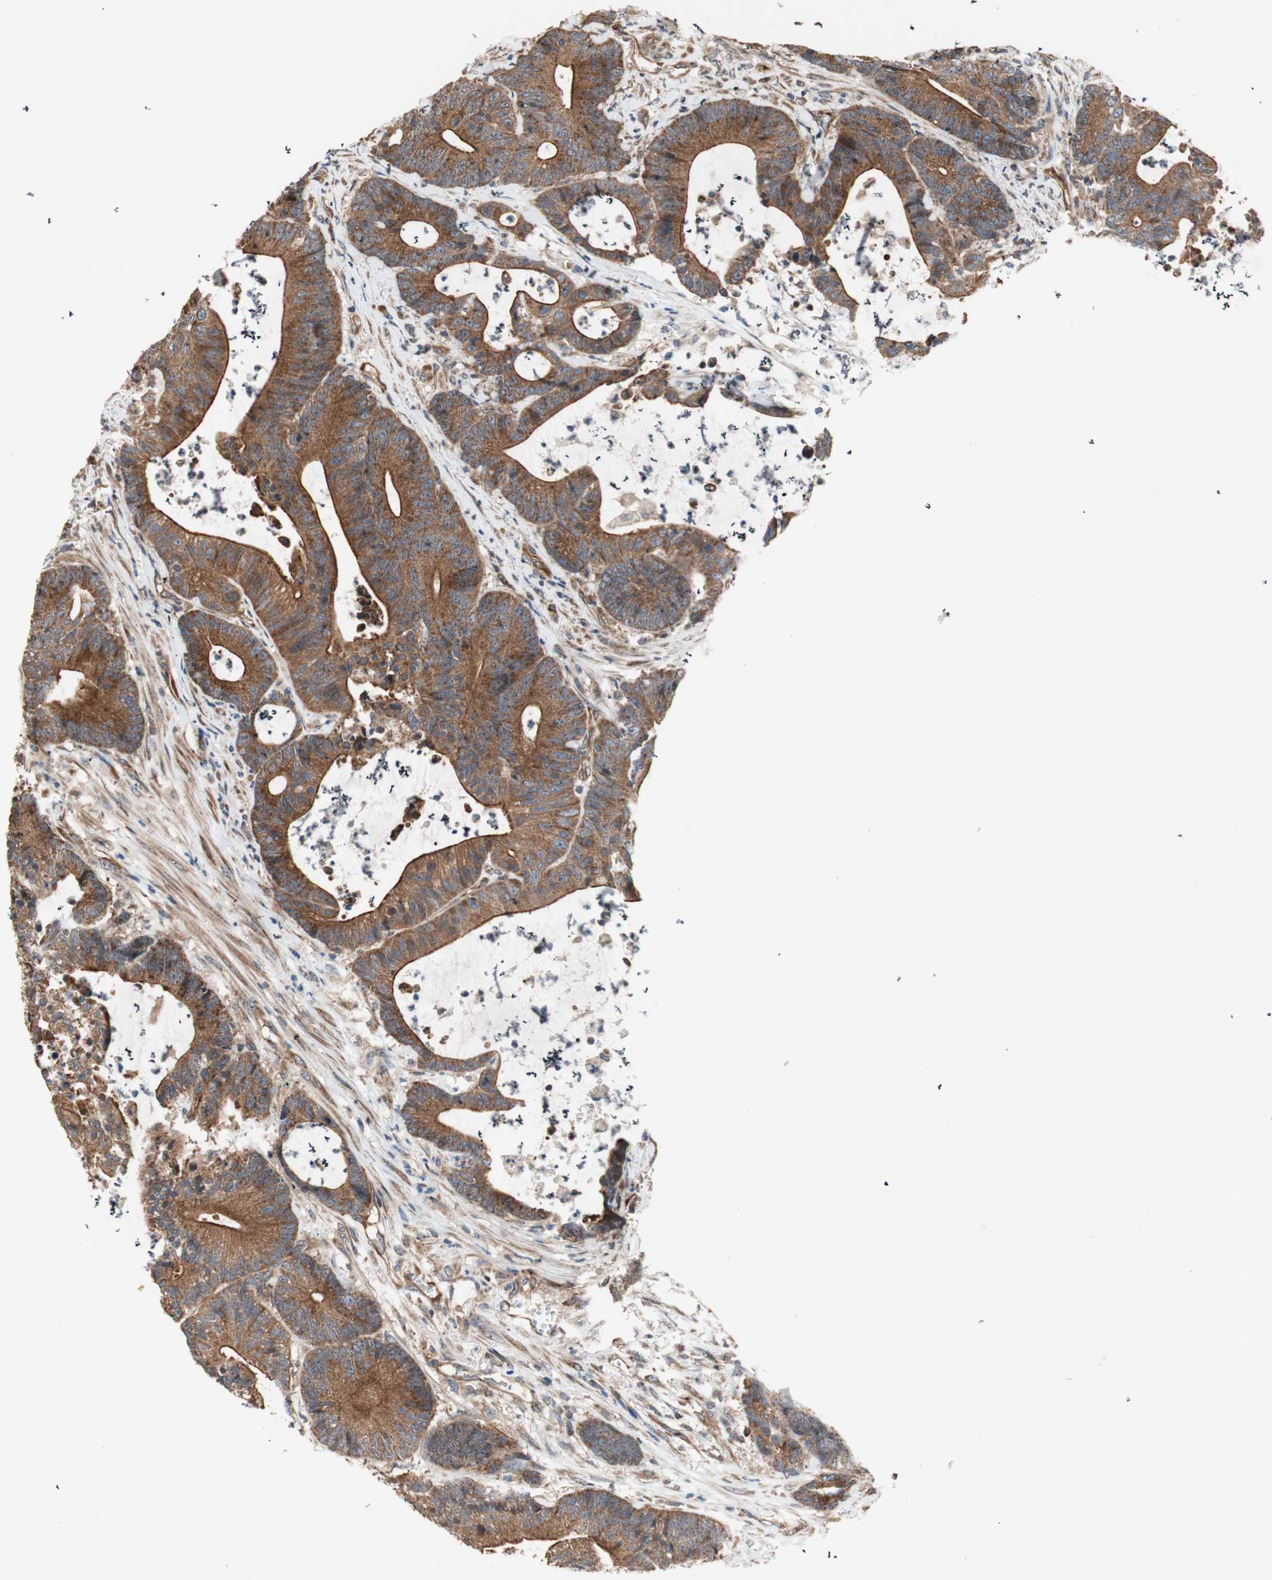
{"staining": {"intensity": "strong", "quantity": ">75%", "location": "cytoplasmic/membranous"}, "tissue": "colorectal cancer", "cell_type": "Tumor cells", "image_type": "cancer", "snomed": [{"axis": "morphology", "description": "Adenocarcinoma, NOS"}, {"axis": "topography", "description": "Colon"}], "caption": "DAB (3,3'-diaminobenzidine) immunohistochemical staining of colorectal cancer (adenocarcinoma) shows strong cytoplasmic/membranous protein expression in about >75% of tumor cells.", "gene": "CTTNBP2NL", "patient": {"sex": "female", "age": 84}}